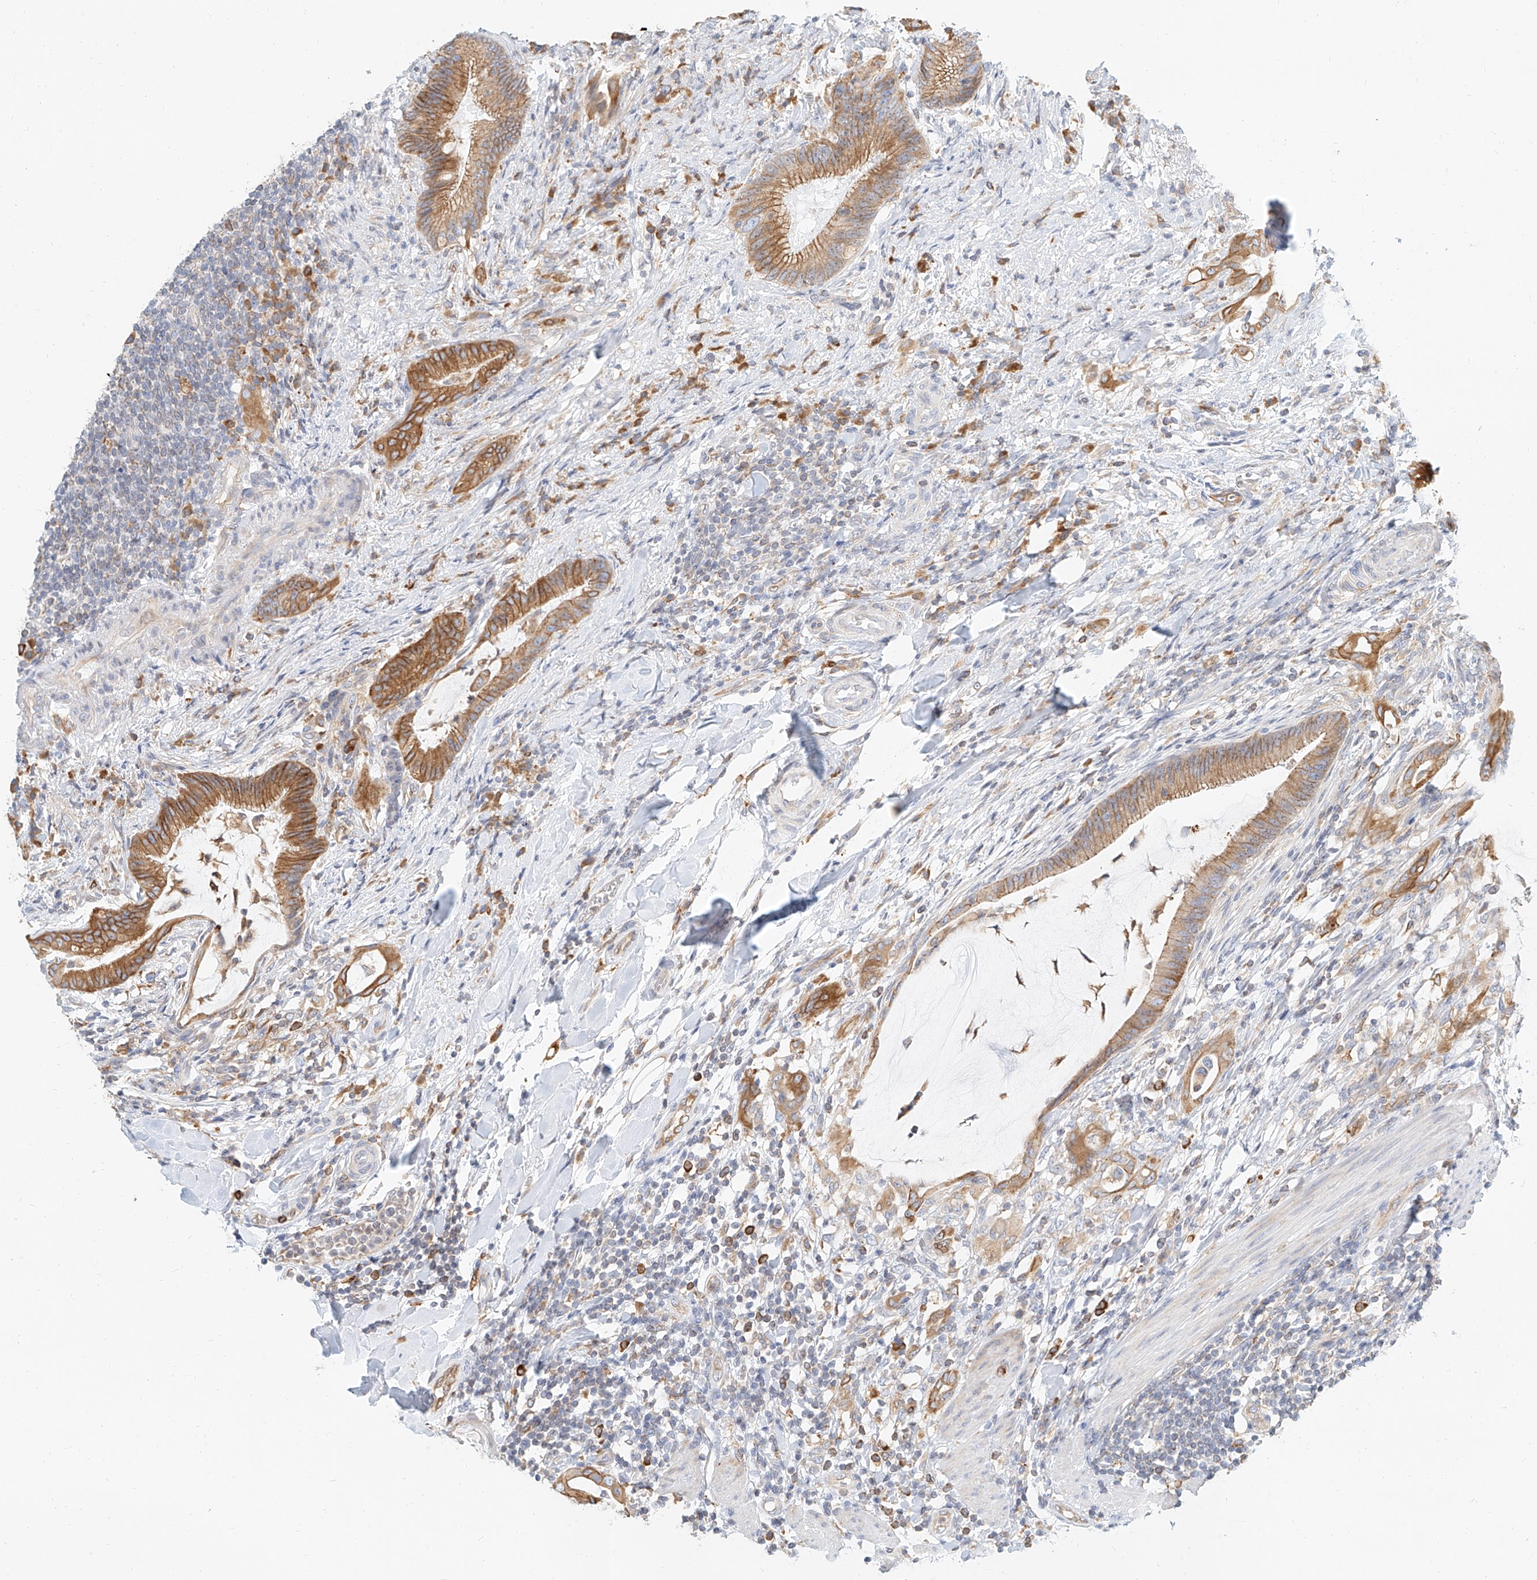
{"staining": {"intensity": "moderate", "quantity": ">75%", "location": "cytoplasmic/membranous"}, "tissue": "colorectal cancer", "cell_type": "Tumor cells", "image_type": "cancer", "snomed": [{"axis": "morphology", "description": "Adenocarcinoma, NOS"}, {"axis": "topography", "description": "Colon"}], "caption": "Immunohistochemistry image of neoplastic tissue: human colorectal adenocarcinoma stained using immunohistochemistry exhibits medium levels of moderate protein expression localized specifically in the cytoplasmic/membranous of tumor cells, appearing as a cytoplasmic/membranous brown color.", "gene": "DHRS7", "patient": {"sex": "female", "age": 66}}